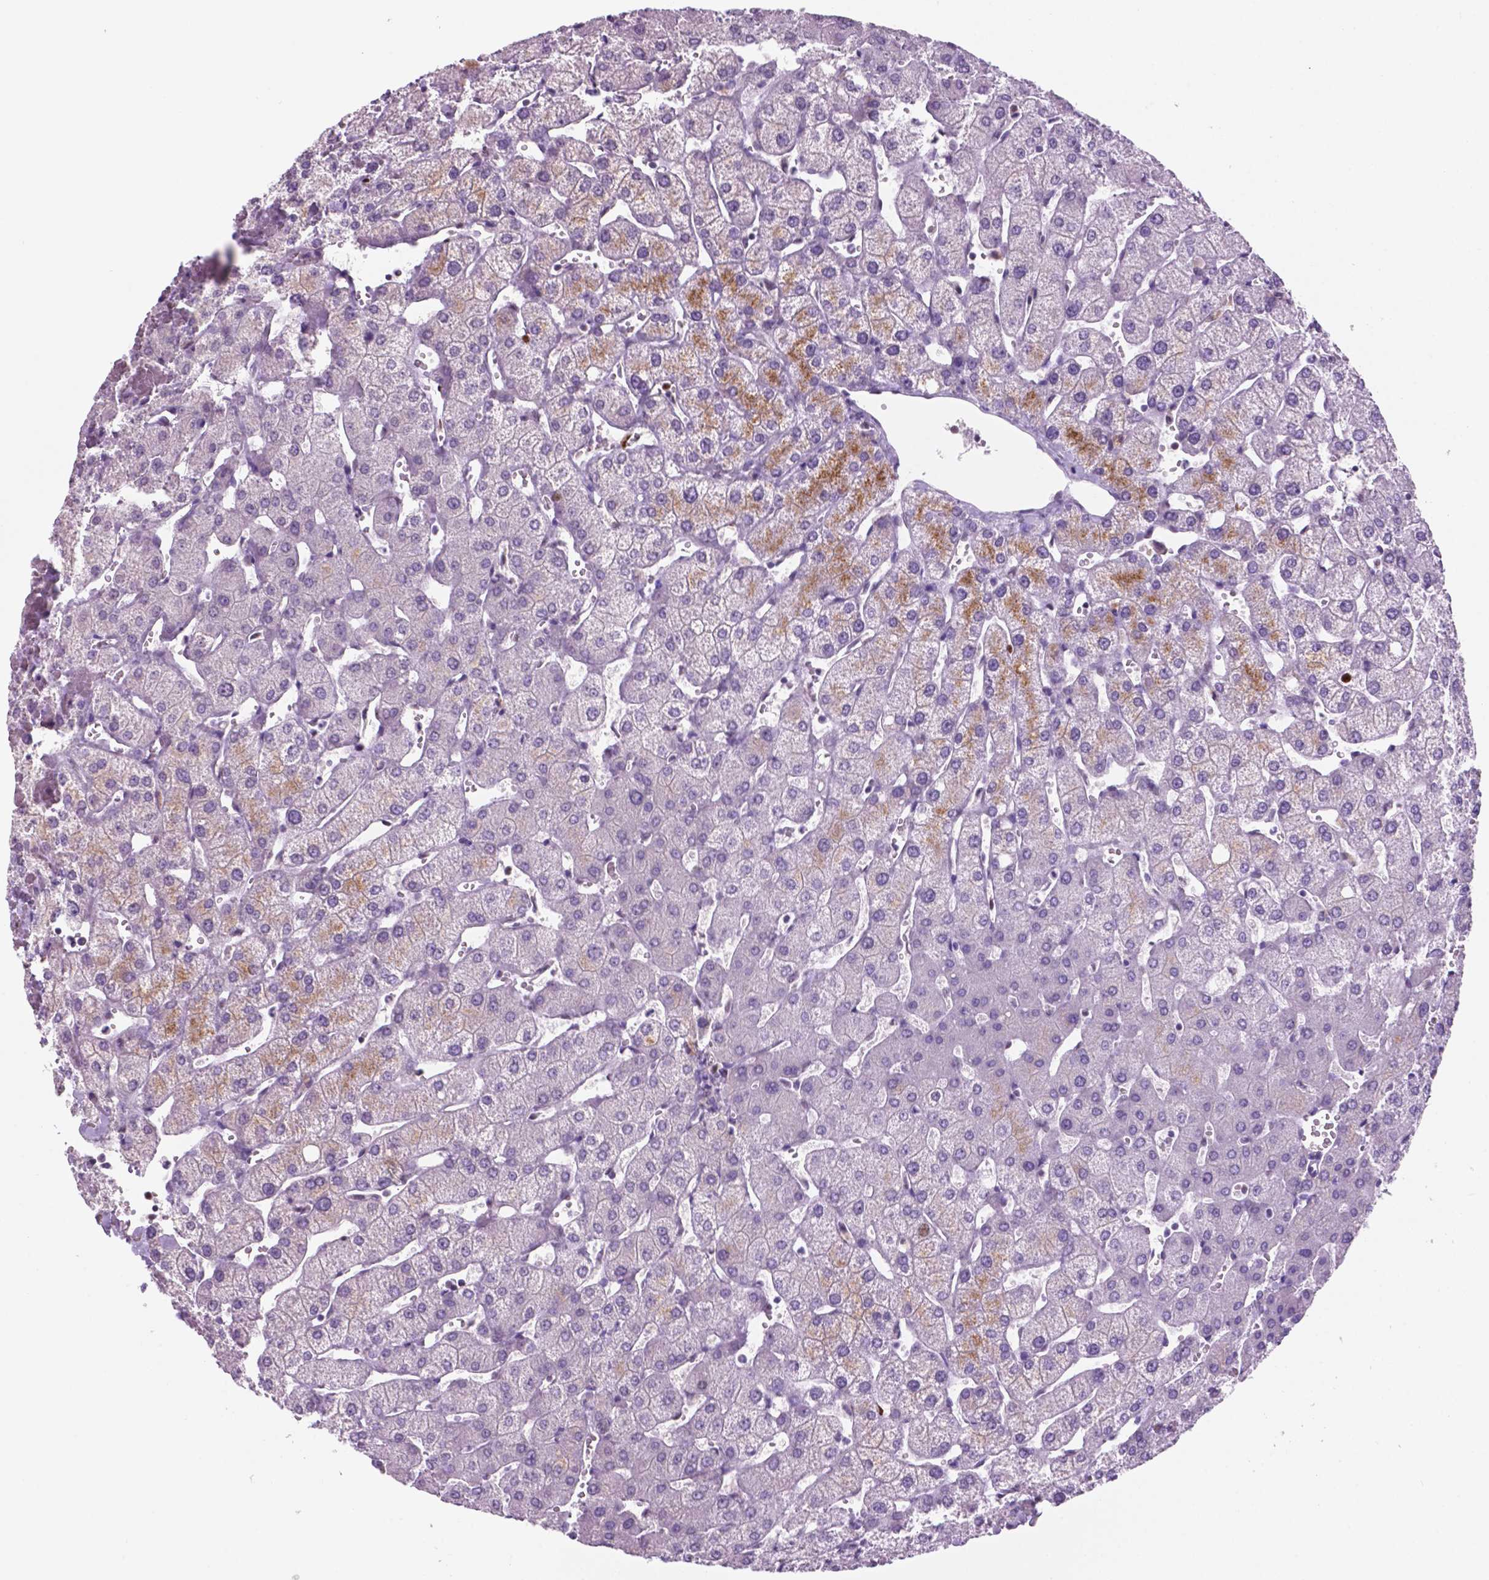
{"staining": {"intensity": "negative", "quantity": "none", "location": "none"}, "tissue": "liver", "cell_type": "Cholangiocytes", "image_type": "normal", "snomed": [{"axis": "morphology", "description": "Normal tissue, NOS"}, {"axis": "topography", "description": "Liver"}], "caption": "This is a photomicrograph of immunohistochemistry (IHC) staining of normal liver, which shows no positivity in cholangiocytes. (Stains: DAB (3,3'-diaminobenzidine) immunohistochemistry with hematoxylin counter stain, Microscopy: brightfield microscopy at high magnification).", "gene": "NCAPH2", "patient": {"sex": "female", "age": 54}}